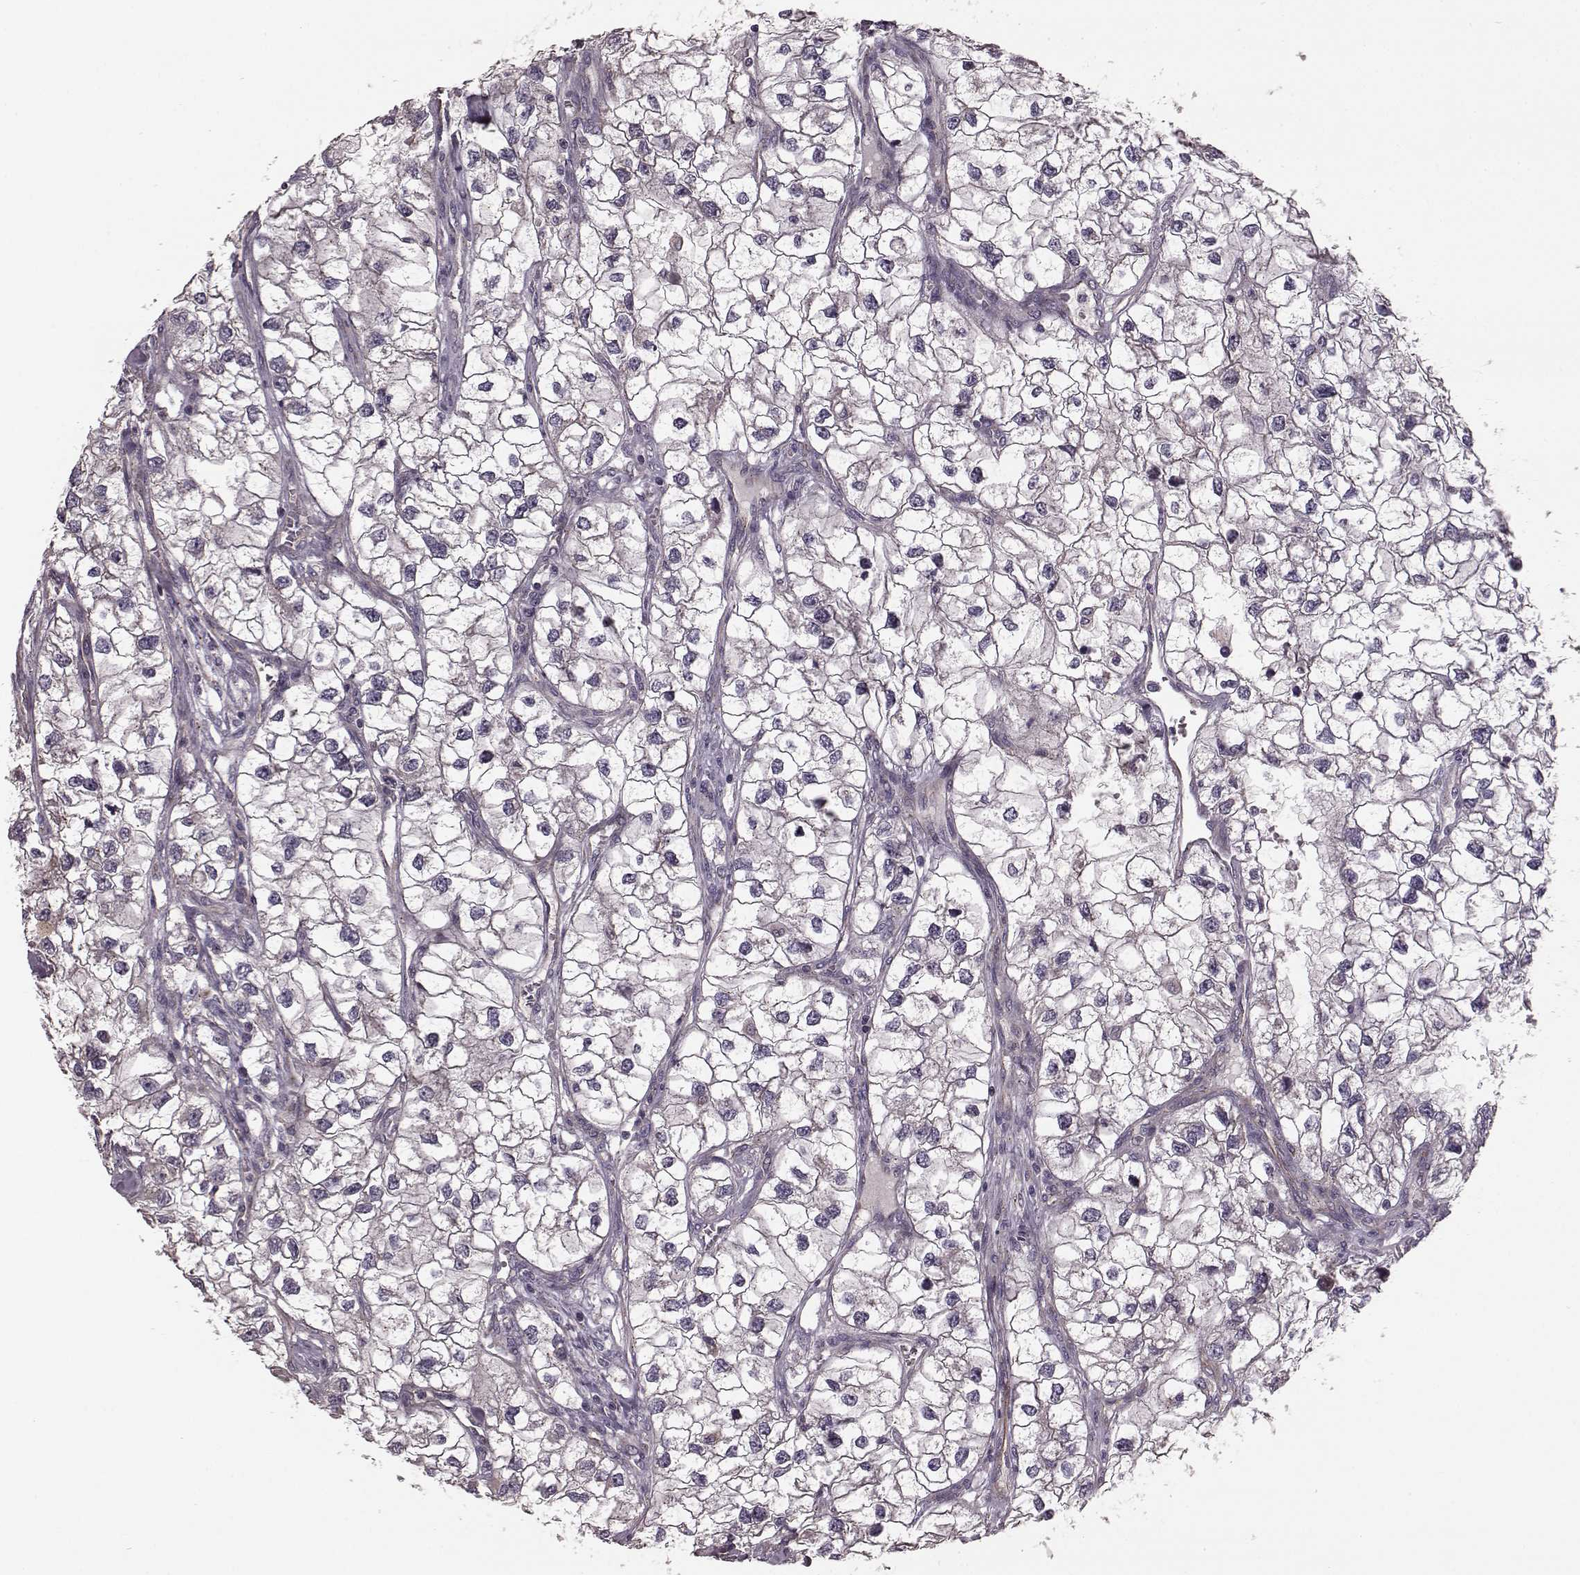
{"staining": {"intensity": "negative", "quantity": "none", "location": "none"}, "tissue": "renal cancer", "cell_type": "Tumor cells", "image_type": "cancer", "snomed": [{"axis": "morphology", "description": "Adenocarcinoma, NOS"}, {"axis": "topography", "description": "Kidney"}], "caption": "Photomicrograph shows no protein expression in tumor cells of renal cancer (adenocarcinoma) tissue. (Immunohistochemistry (ihc), brightfield microscopy, high magnification).", "gene": "NTF3", "patient": {"sex": "male", "age": 59}}